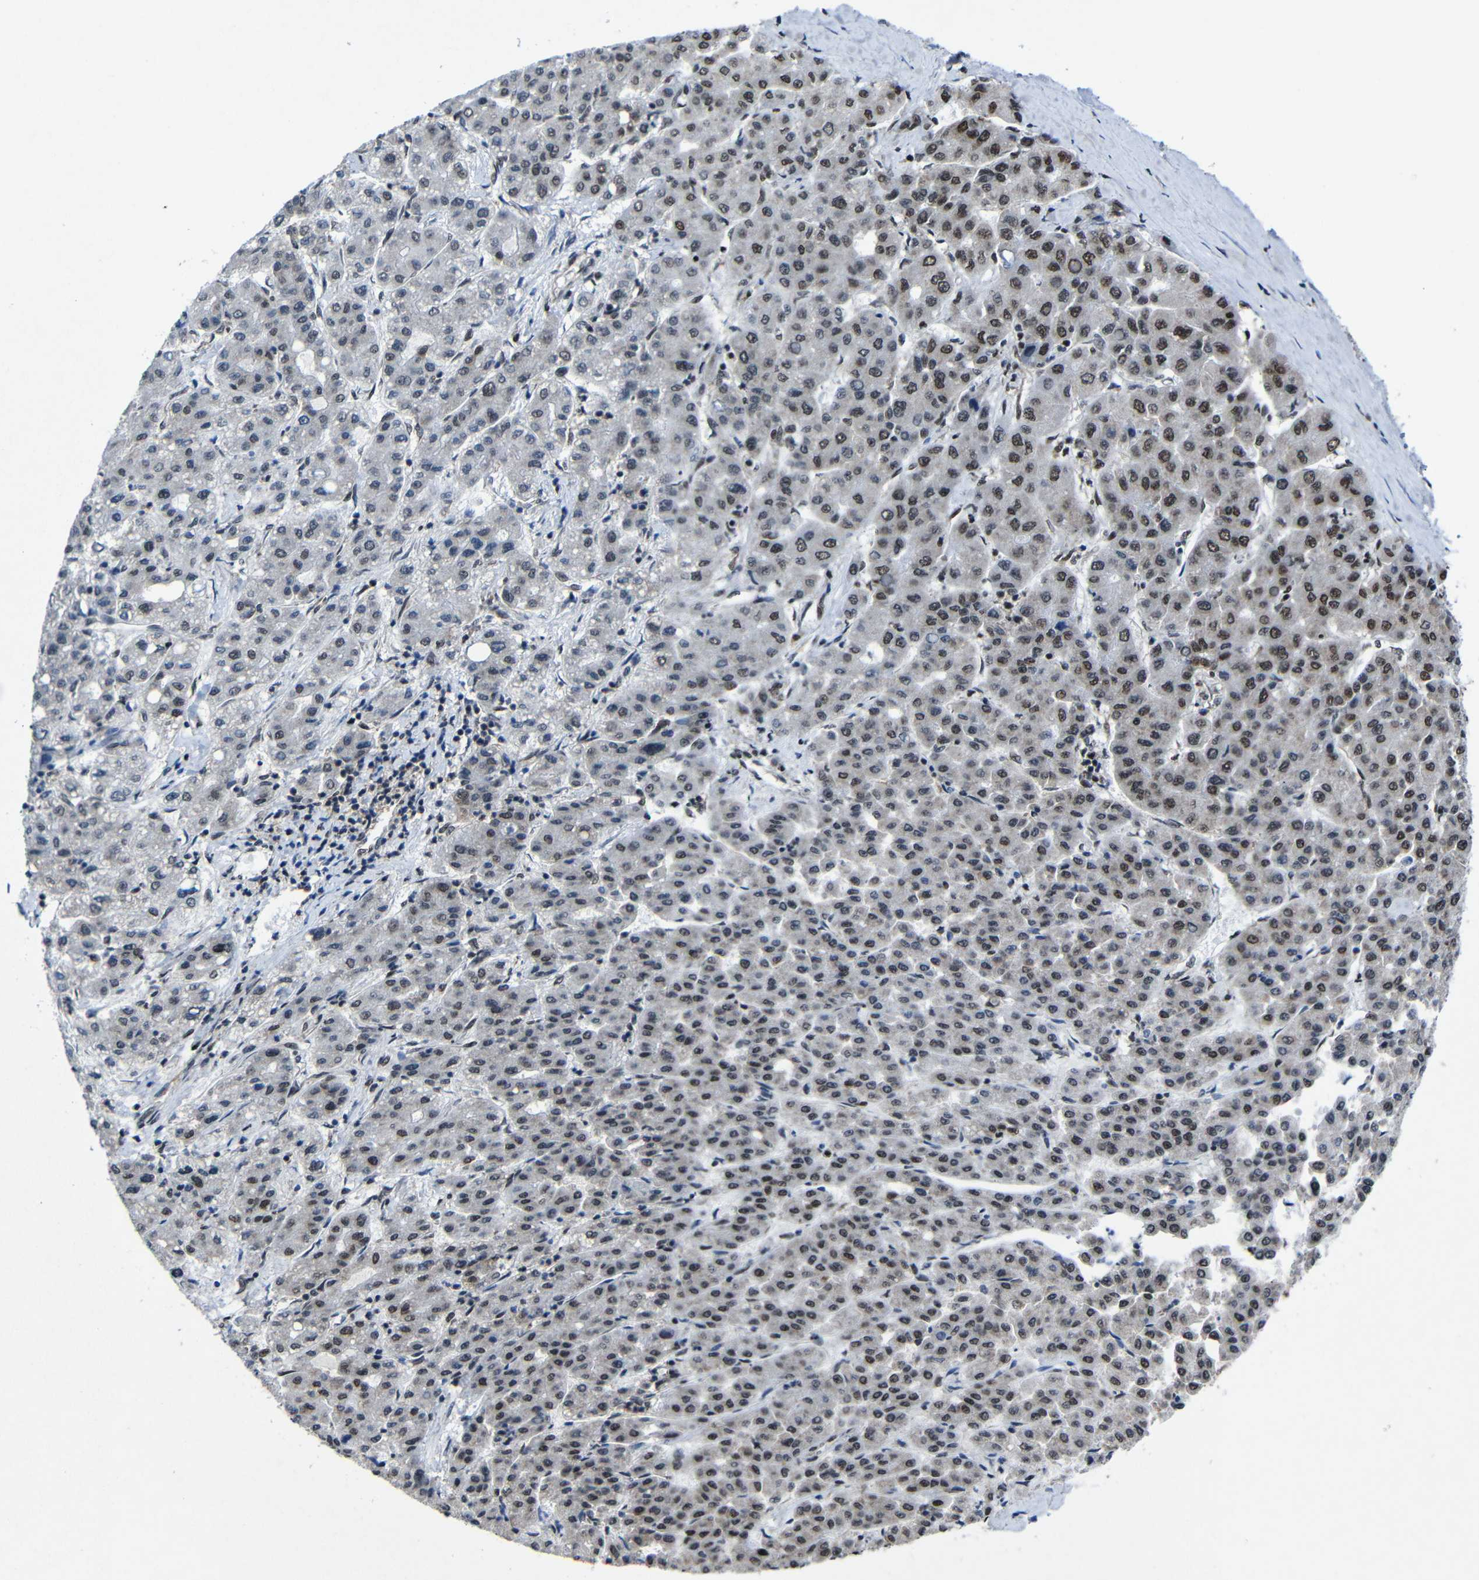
{"staining": {"intensity": "moderate", "quantity": "25%-75%", "location": "nuclear"}, "tissue": "liver cancer", "cell_type": "Tumor cells", "image_type": "cancer", "snomed": [{"axis": "morphology", "description": "Carcinoma, Hepatocellular, NOS"}, {"axis": "topography", "description": "Liver"}], "caption": "Immunohistochemical staining of human liver cancer (hepatocellular carcinoma) exhibits moderate nuclear protein staining in approximately 25%-75% of tumor cells.", "gene": "PTBP1", "patient": {"sex": "male", "age": 65}}